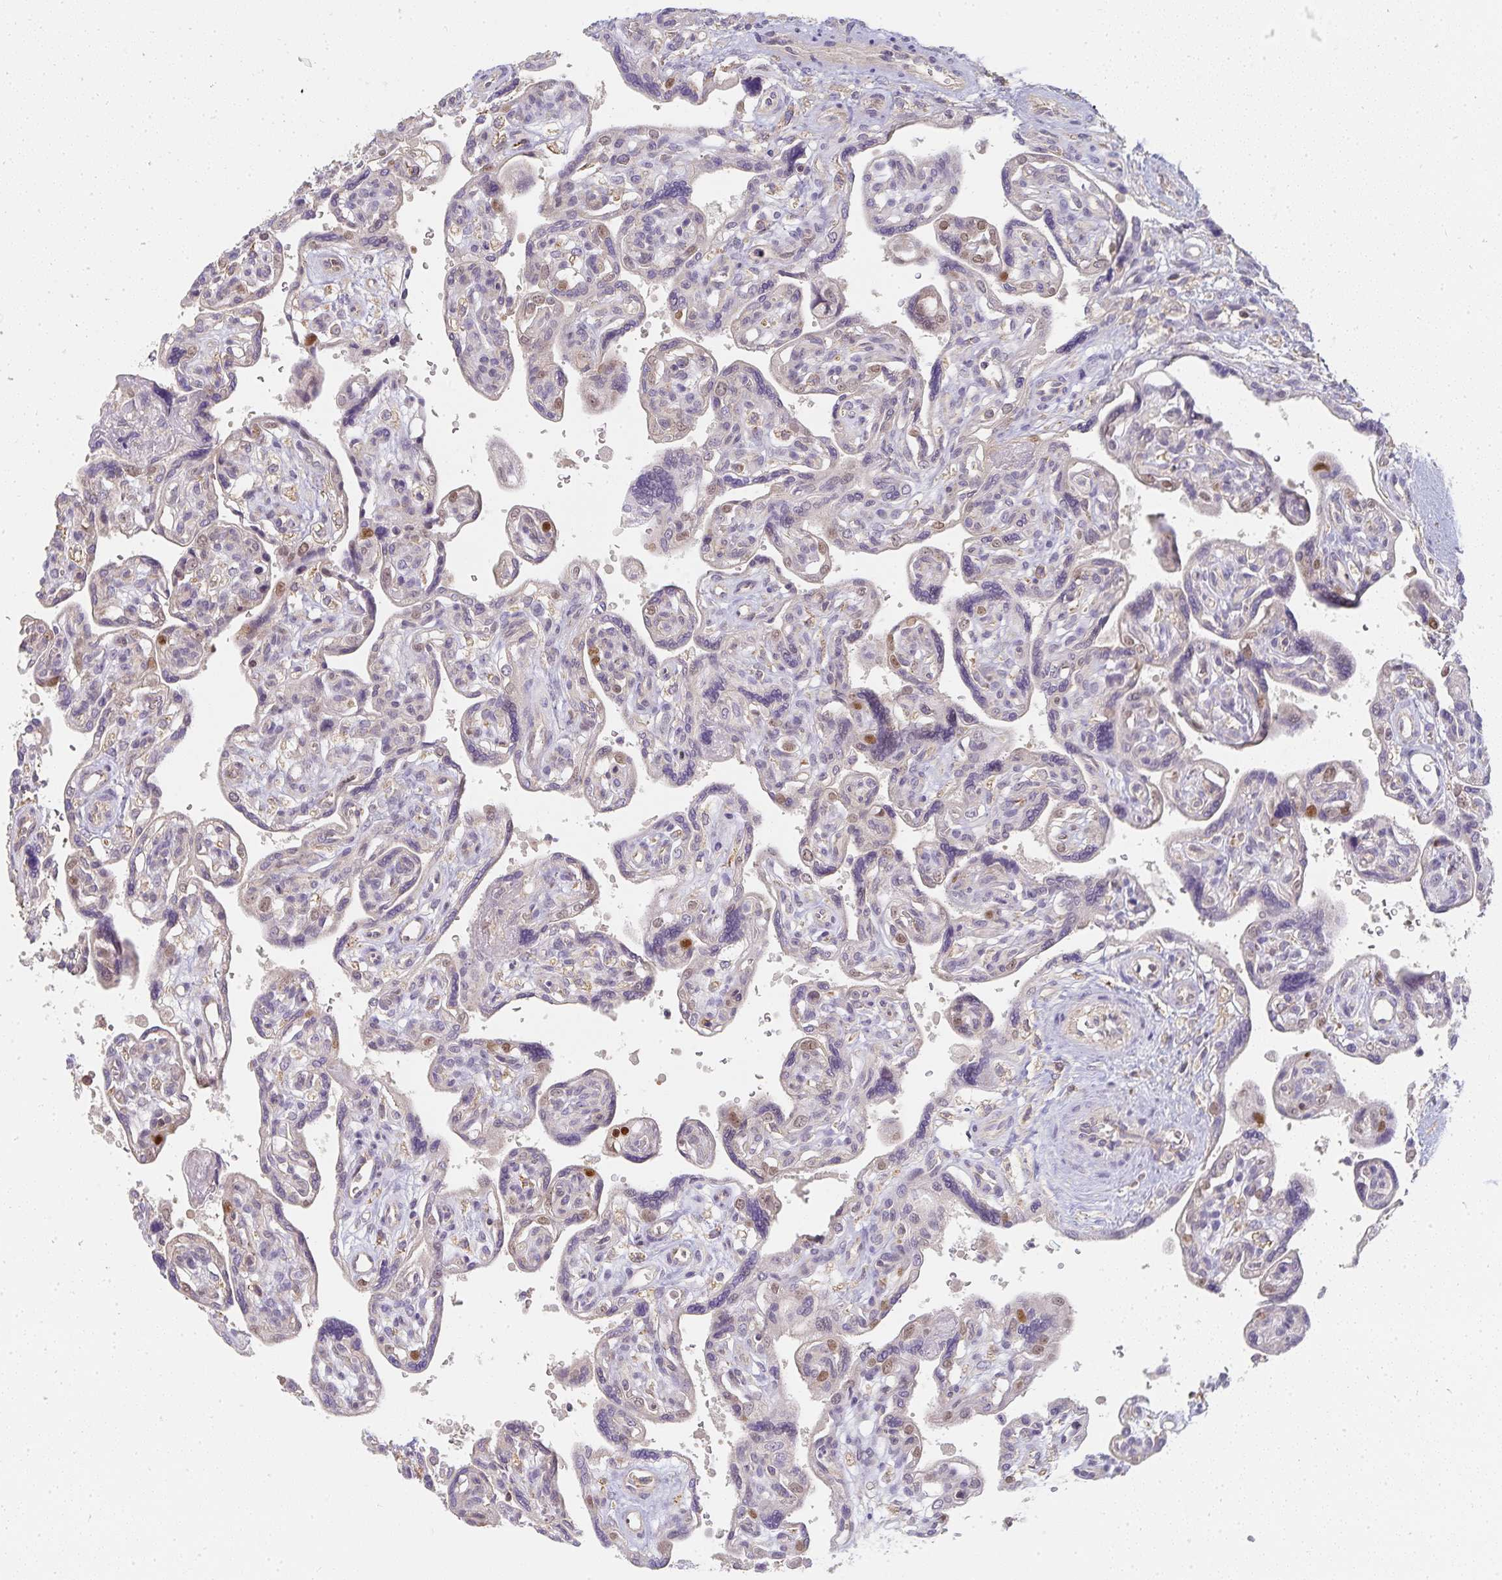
{"staining": {"intensity": "moderate", "quantity": "25%-75%", "location": "nuclear"}, "tissue": "placenta", "cell_type": "Trophoblastic cells", "image_type": "normal", "snomed": [{"axis": "morphology", "description": "Normal tissue, NOS"}, {"axis": "topography", "description": "Placenta"}], "caption": "Placenta stained with immunohistochemistry displays moderate nuclear positivity in approximately 25%-75% of trophoblastic cells.", "gene": "GATA3", "patient": {"sex": "female", "age": 39}}